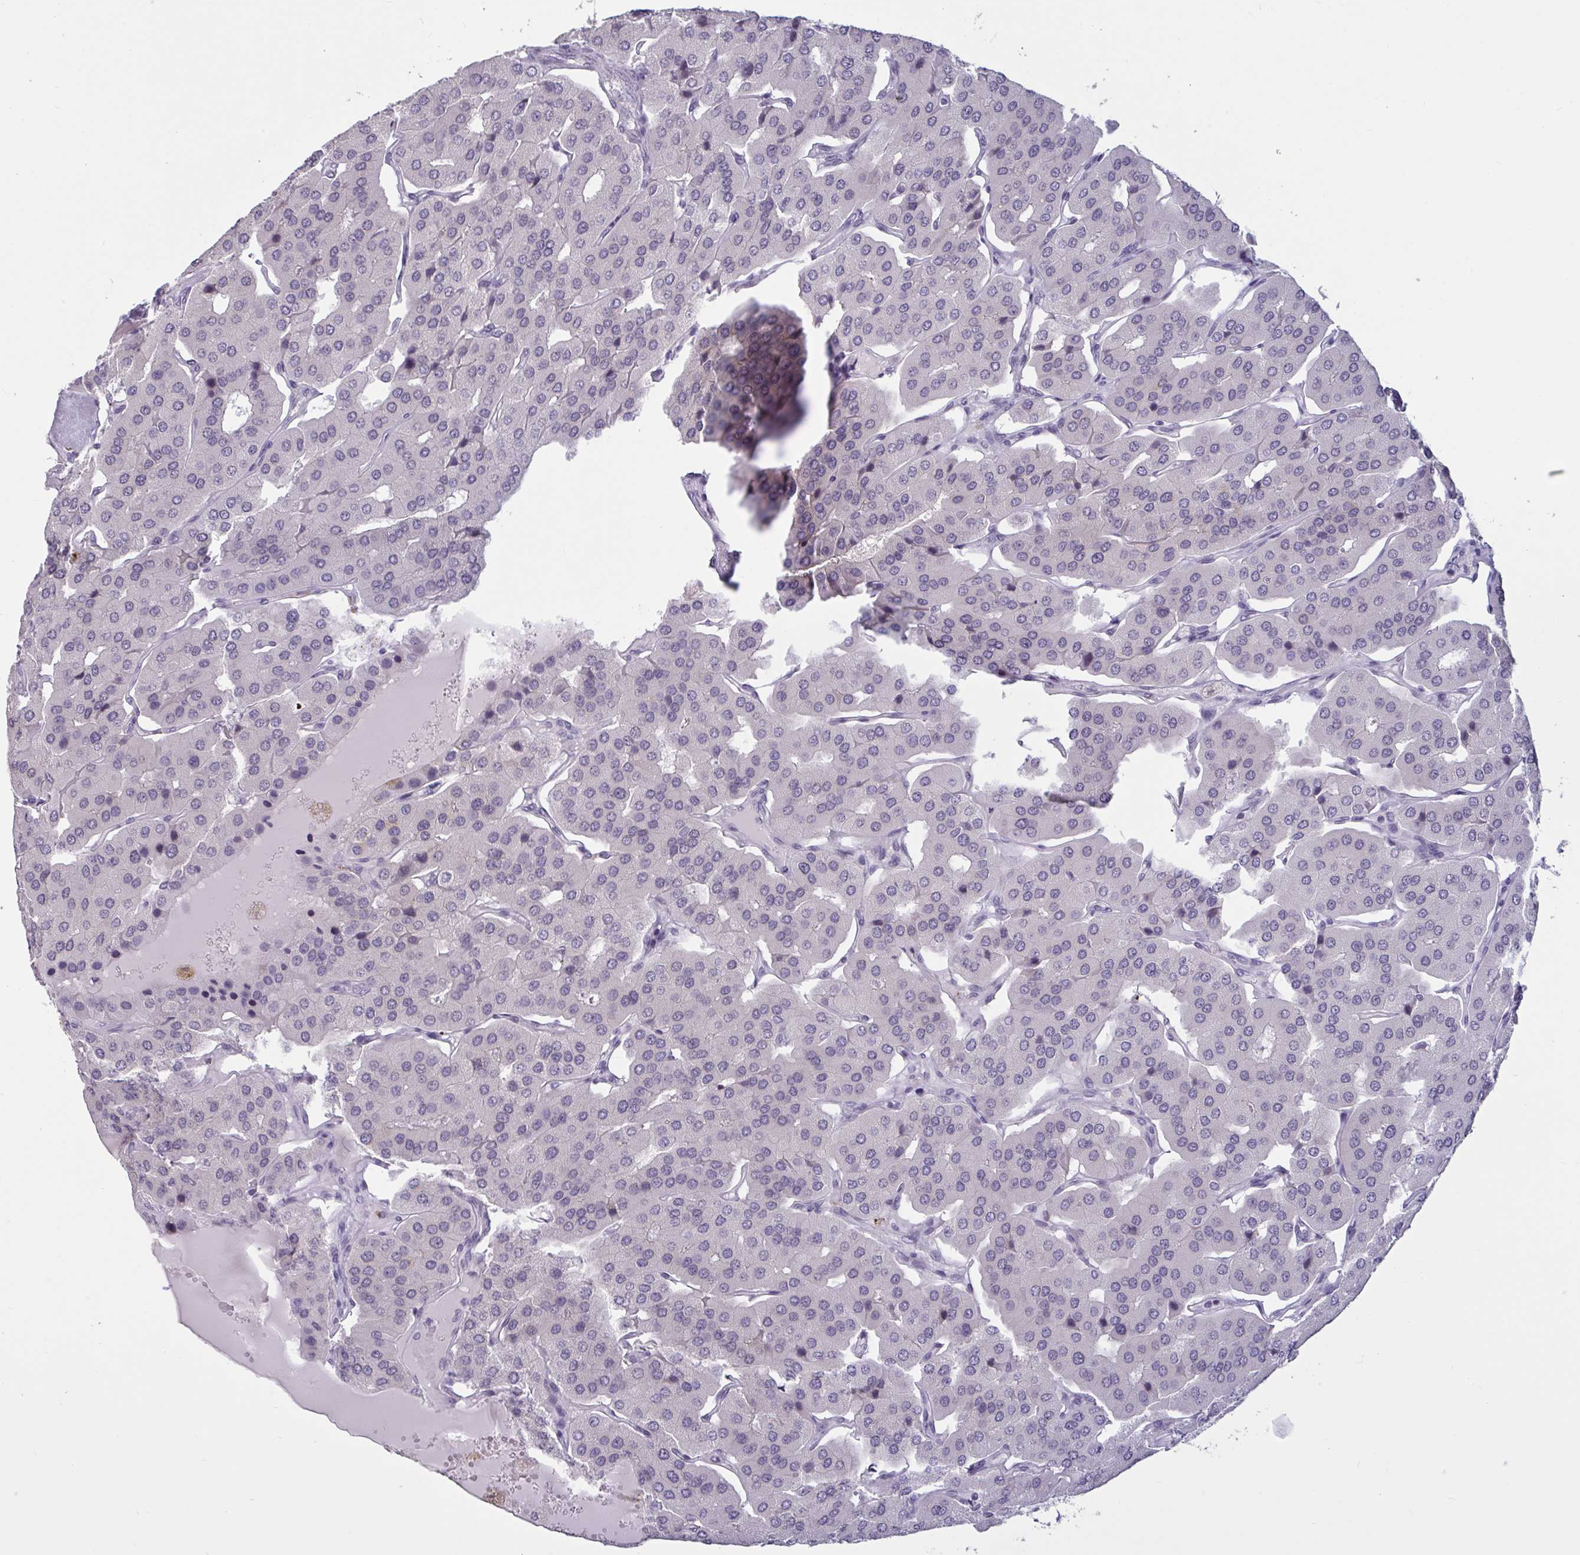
{"staining": {"intensity": "negative", "quantity": "none", "location": "none"}, "tissue": "parathyroid gland", "cell_type": "Glandular cells", "image_type": "normal", "snomed": [{"axis": "morphology", "description": "Normal tissue, NOS"}, {"axis": "morphology", "description": "Adenoma, NOS"}, {"axis": "topography", "description": "Parathyroid gland"}], "caption": "The image reveals no staining of glandular cells in unremarkable parathyroid gland. (DAB IHC with hematoxylin counter stain).", "gene": "TBC1D4", "patient": {"sex": "female", "age": 86}}